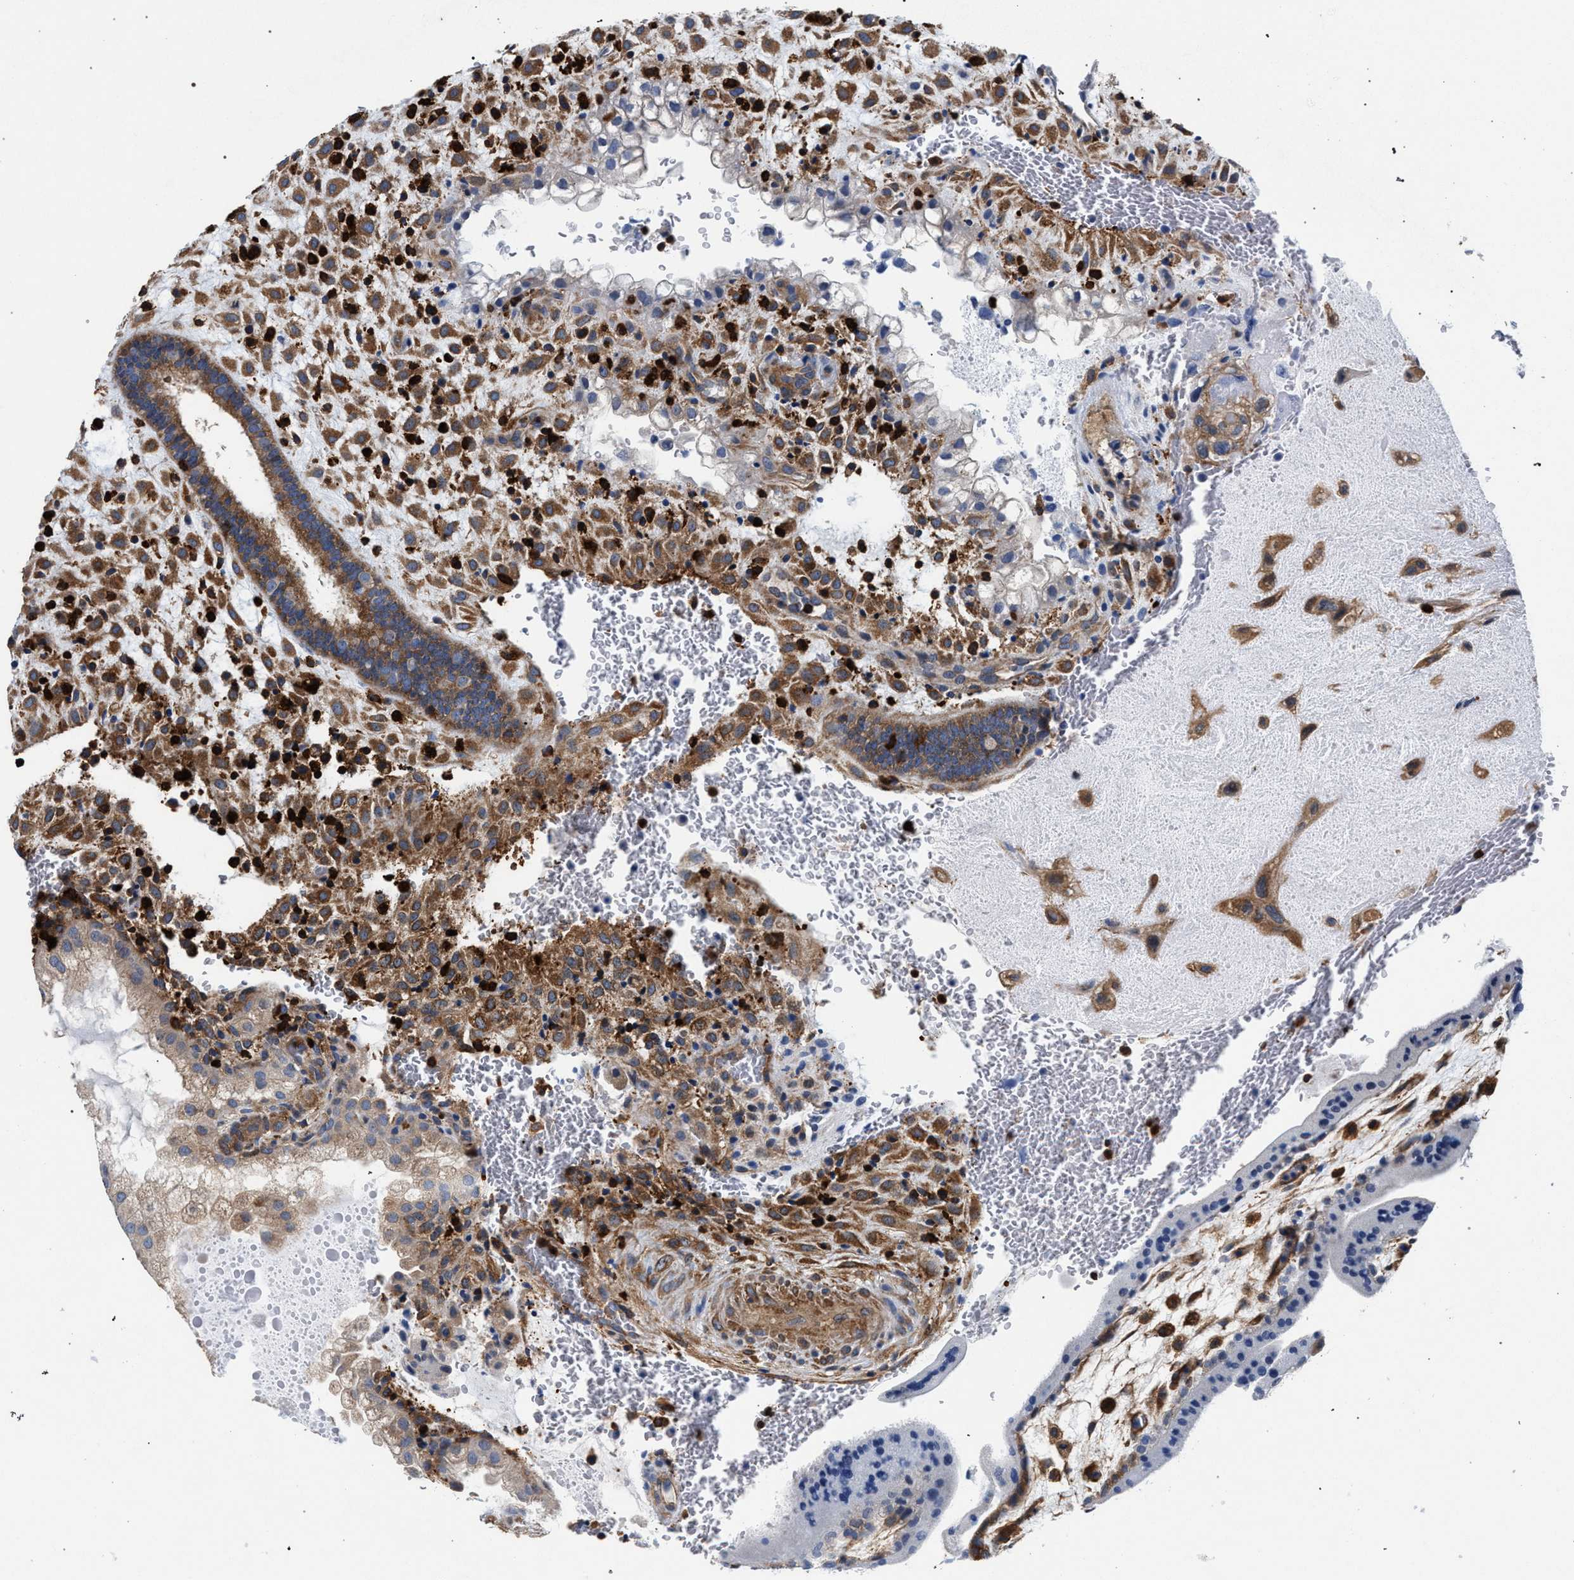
{"staining": {"intensity": "moderate", "quantity": ">75%", "location": "cytoplasmic/membranous"}, "tissue": "placenta", "cell_type": "Decidual cells", "image_type": "normal", "snomed": [{"axis": "morphology", "description": "Normal tissue, NOS"}, {"axis": "topography", "description": "Placenta"}], "caption": "Immunohistochemistry of normal human placenta reveals medium levels of moderate cytoplasmic/membranous positivity in about >75% of decidual cells. Using DAB (3,3'-diaminobenzidine) (brown) and hematoxylin (blue) stains, captured at high magnification using brightfield microscopy.", "gene": "LASP1", "patient": {"sex": "female", "age": 35}}